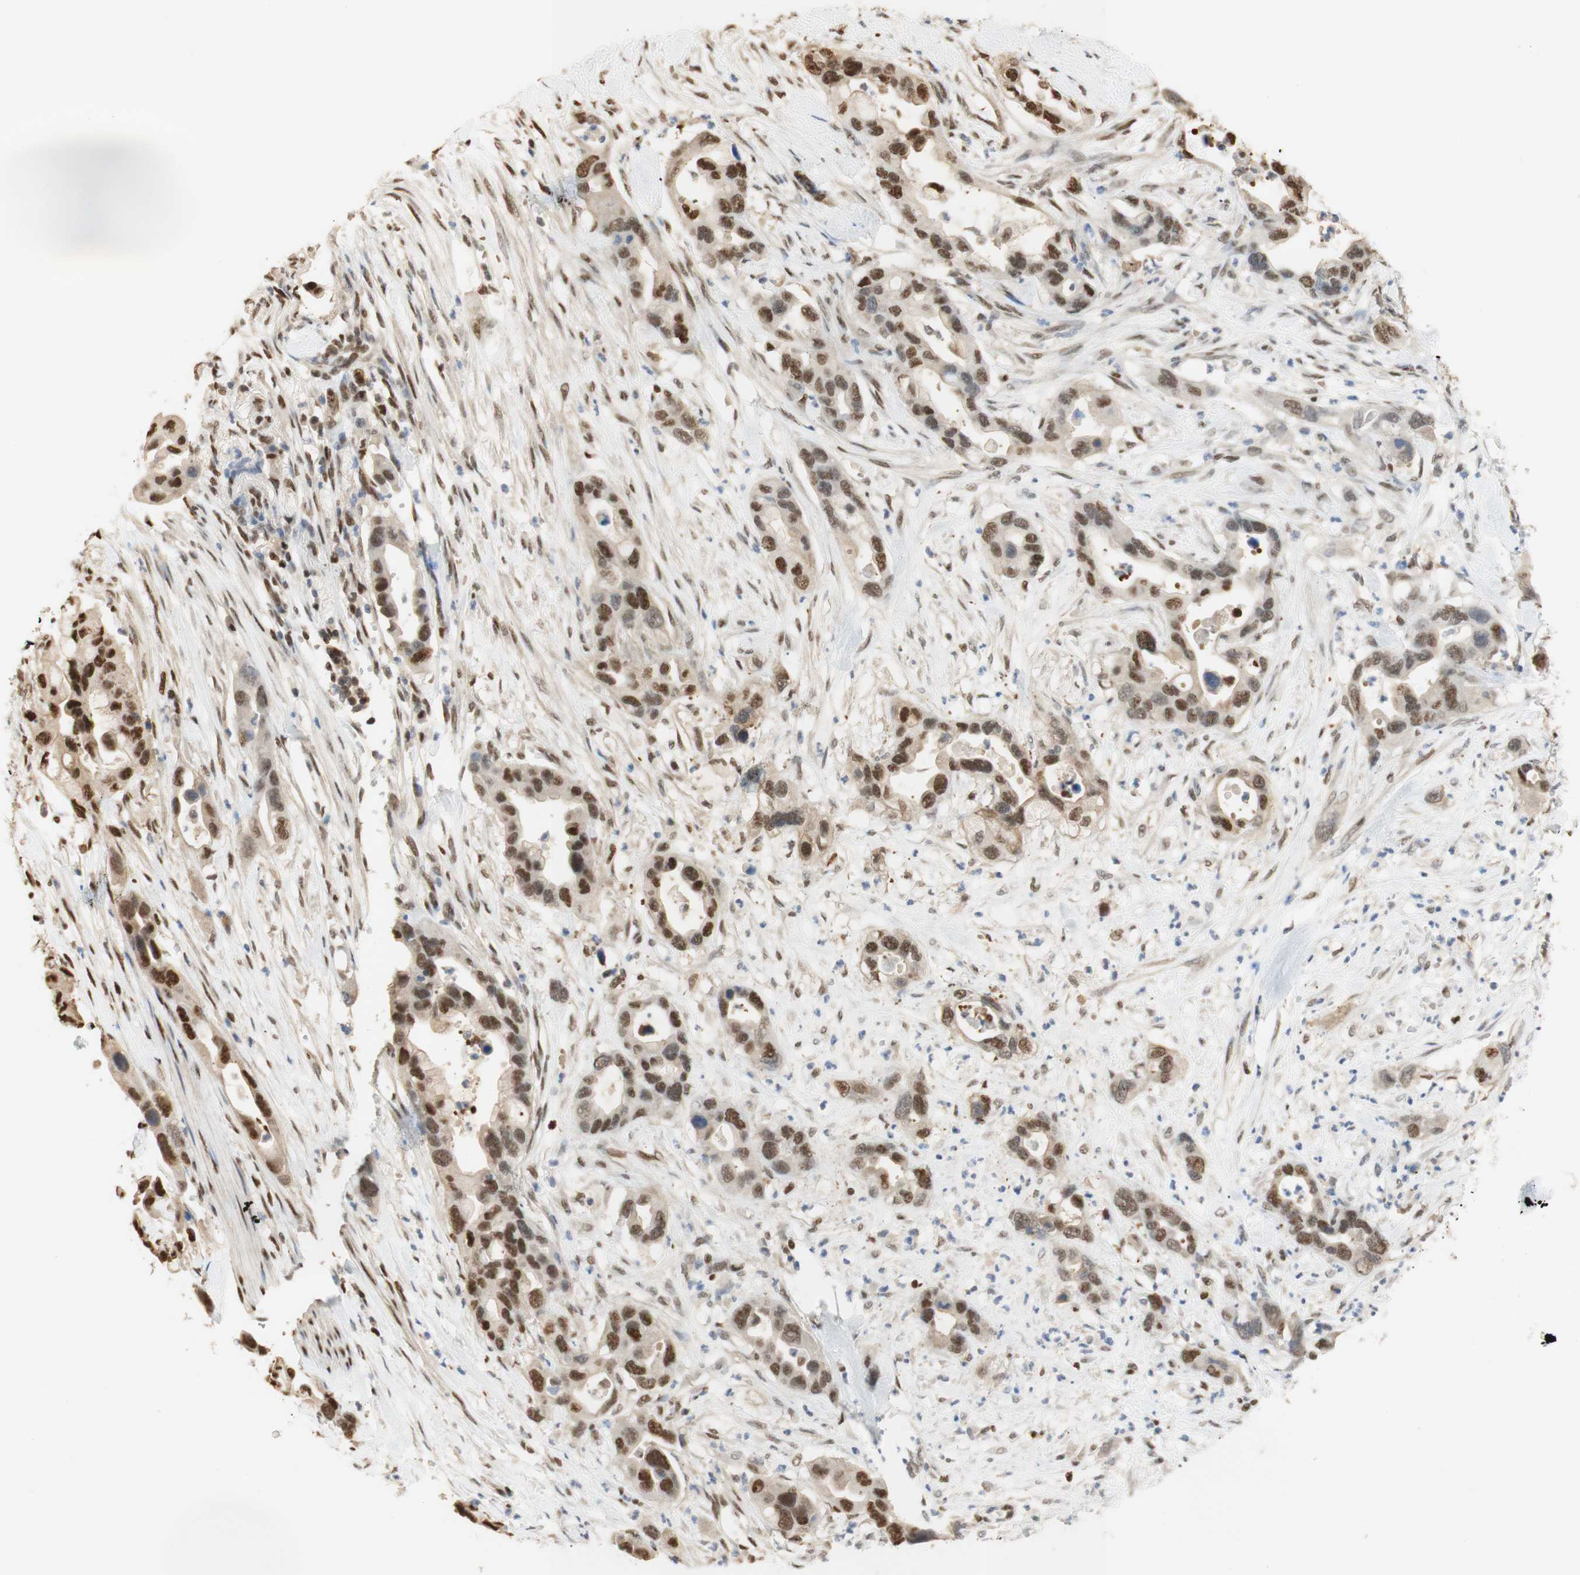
{"staining": {"intensity": "moderate", "quantity": ">75%", "location": "nuclear"}, "tissue": "pancreatic cancer", "cell_type": "Tumor cells", "image_type": "cancer", "snomed": [{"axis": "morphology", "description": "Adenocarcinoma, NOS"}, {"axis": "topography", "description": "Pancreas"}], "caption": "Immunohistochemical staining of pancreatic cancer demonstrates medium levels of moderate nuclear expression in about >75% of tumor cells. Nuclei are stained in blue.", "gene": "NAP1L4", "patient": {"sex": "female", "age": 71}}